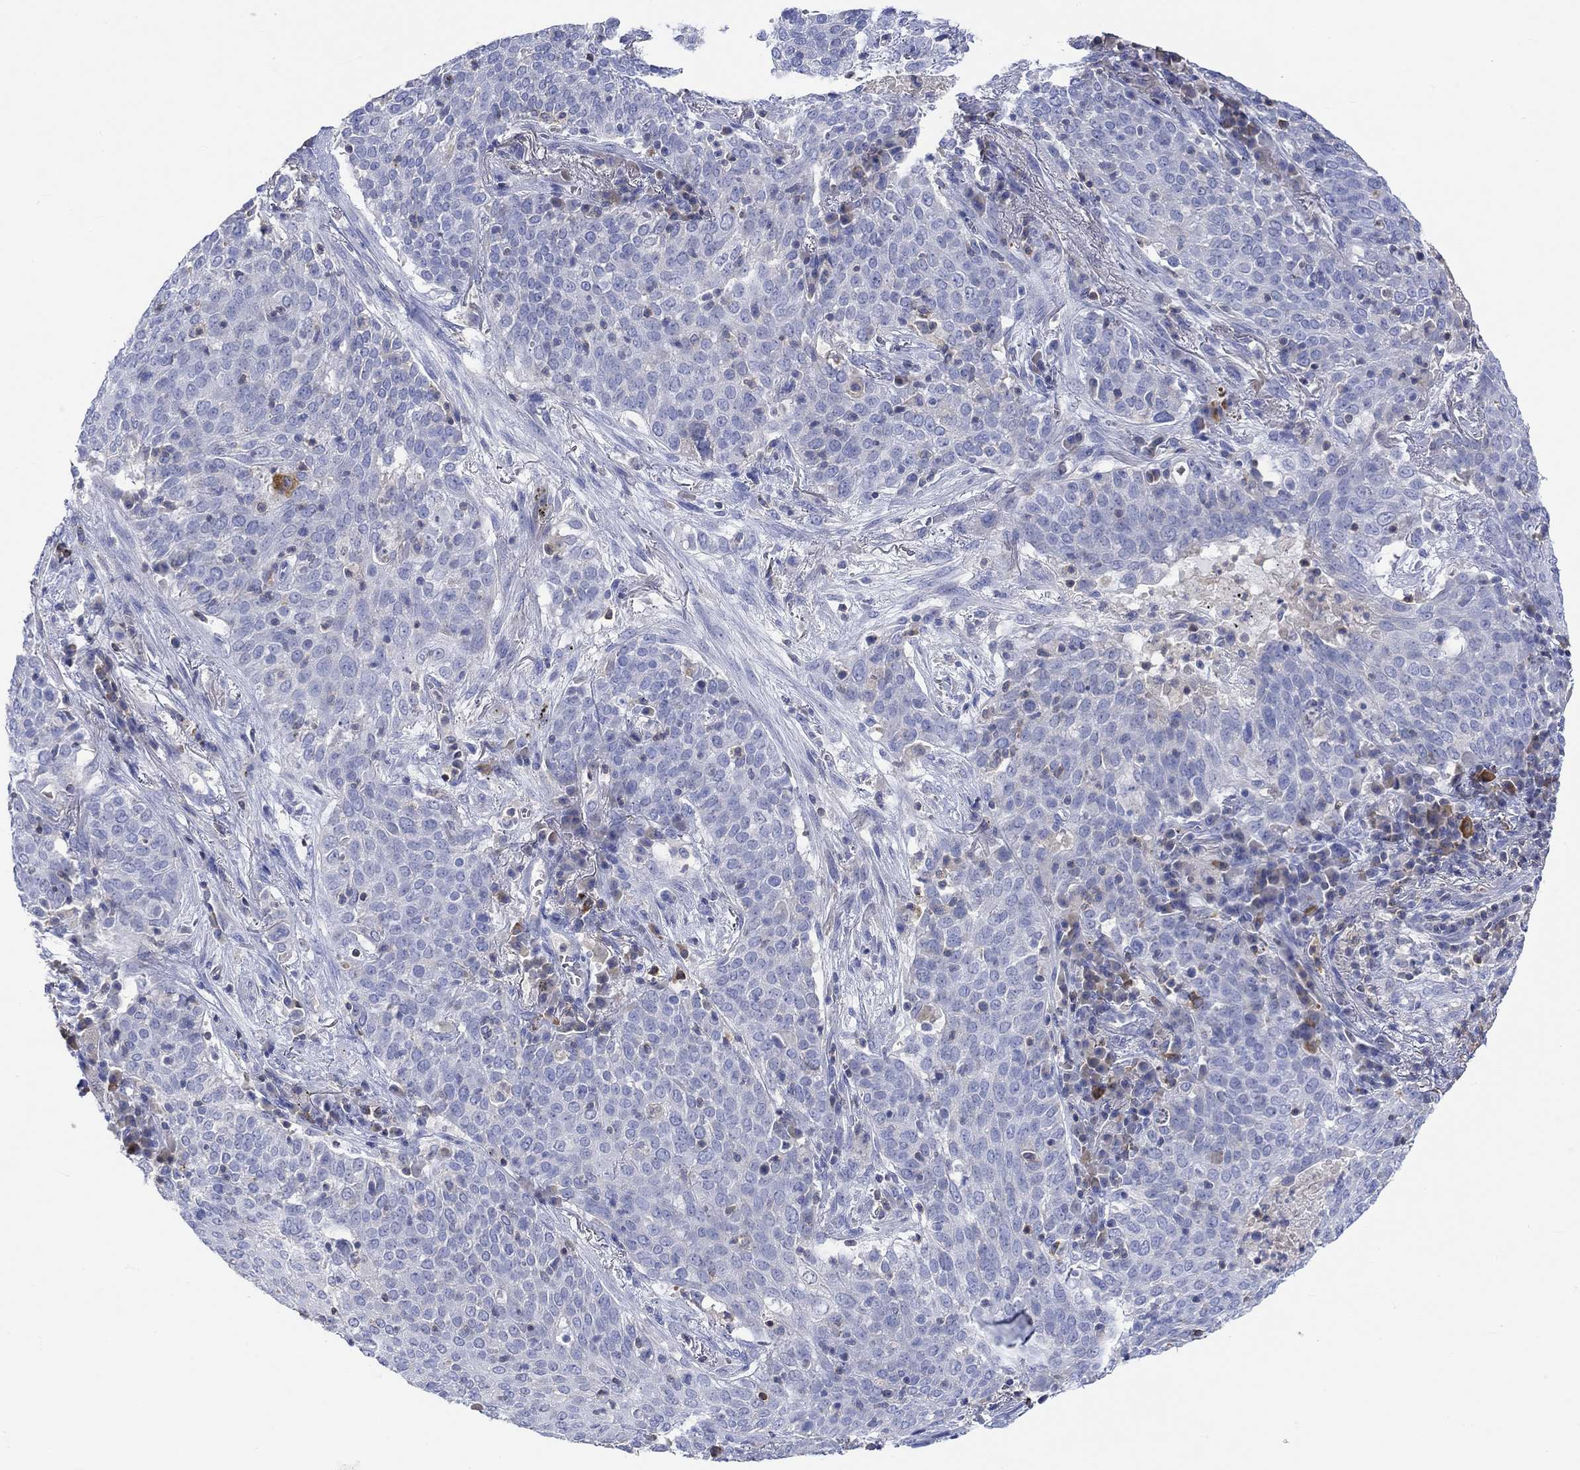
{"staining": {"intensity": "negative", "quantity": "none", "location": "none"}, "tissue": "lung cancer", "cell_type": "Tumor cells", "image_type": "cancer", "snomed": [{"axis": "morphology", "description": "Squamous cell carcinoma, NOS"}, {"axis": "topography", "description": "Lung"}], "caption": "The histopathology image reveals no significant expression in tumor cells of squamous cell carcinoma (lung).", "gene": "GCM1", "patient": {"sex": "male", "age": 82}}